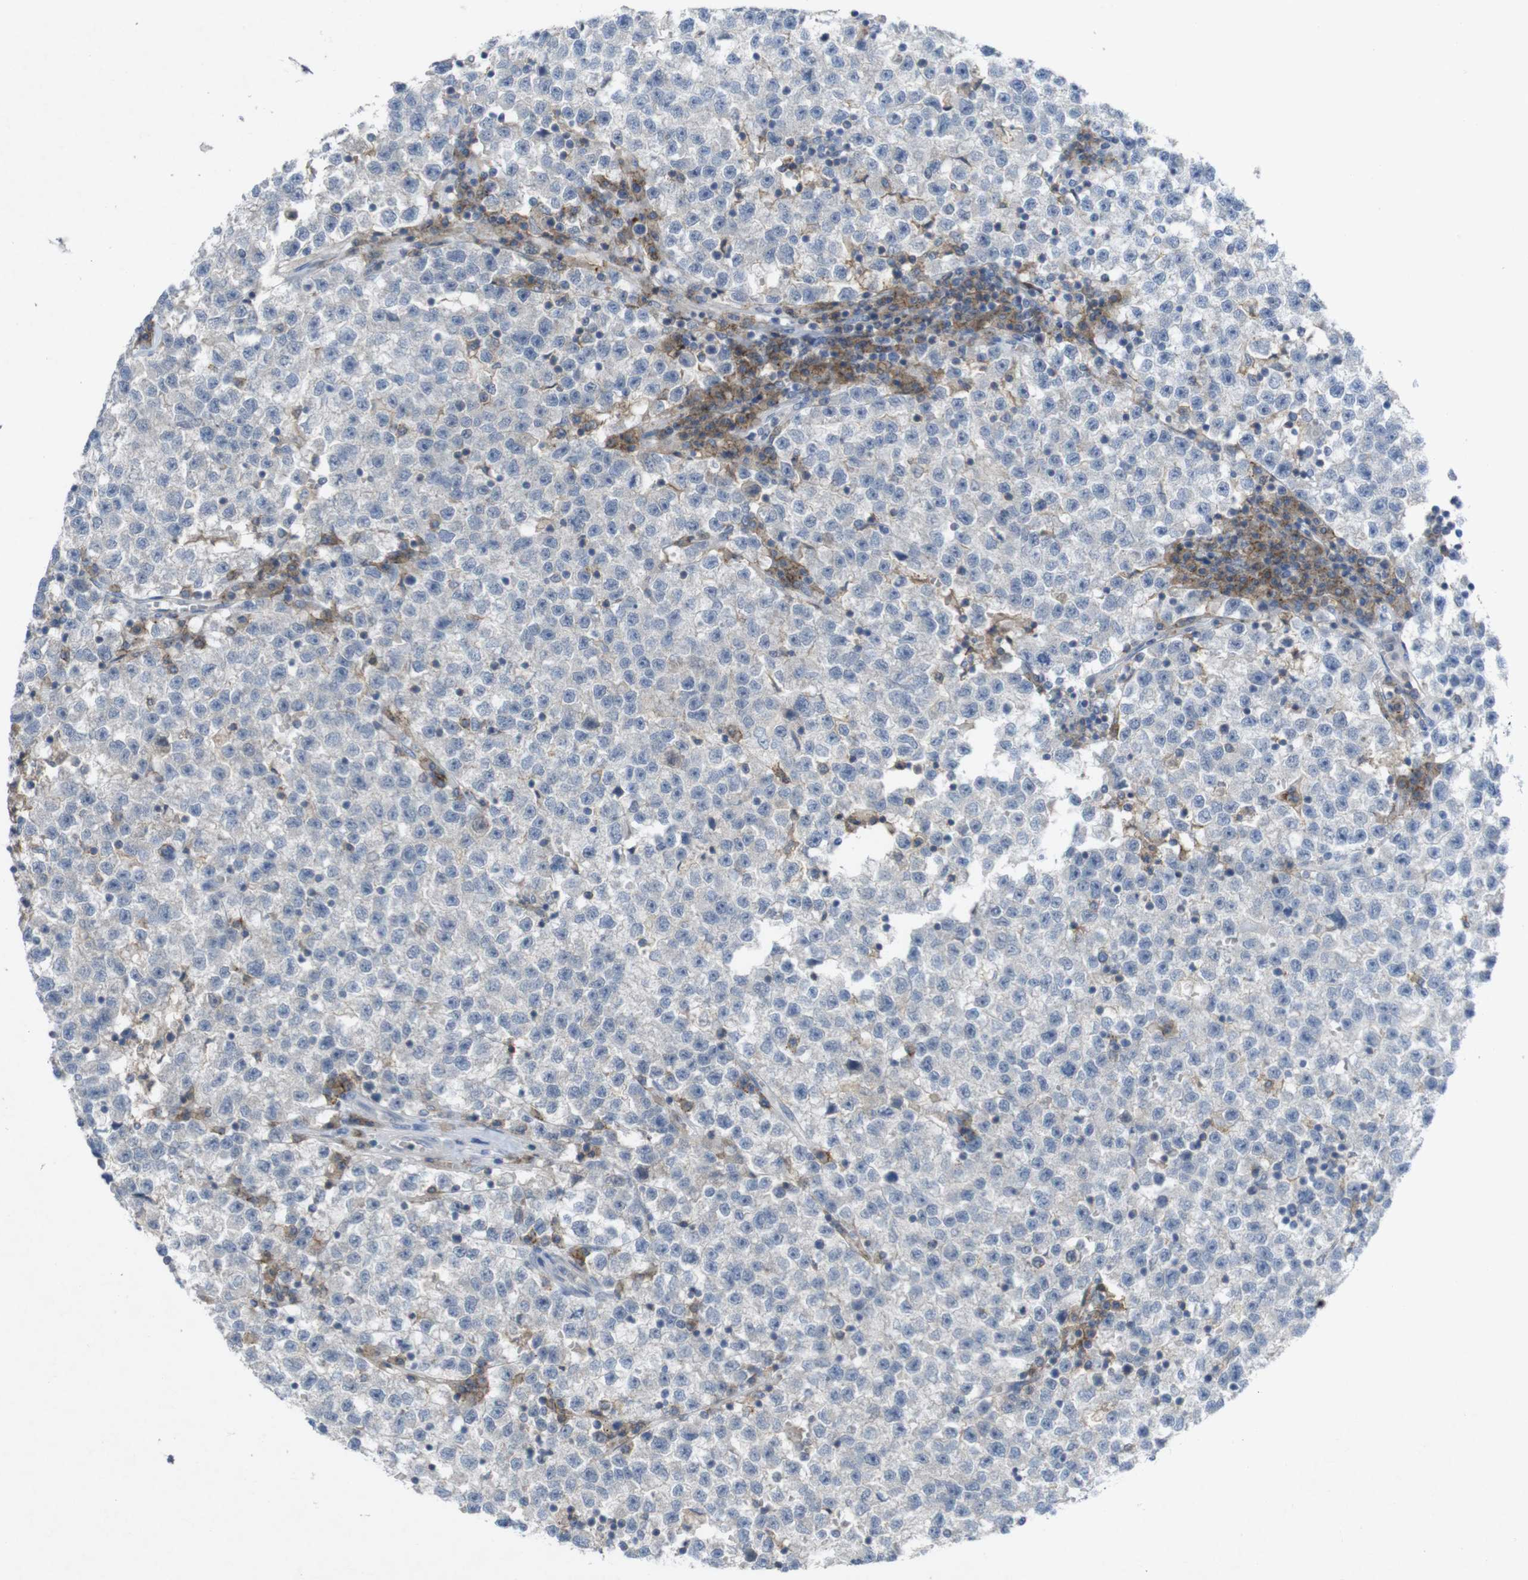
{"staining": {"intensity": "negative", "quantity": "none", "location": "none"}, "tissue": "testis cancer", "cell_type": "Tumor cells", "image_type": "cancer", "snomed": [{"axis": "morphology", "description": "Seminoma, NOS"}, {"axis": "topography", "description": "Testis"}], "caption": "Immunohistochemical staining of human testis seminoma shows no significant positivity in tumor cells.", "gene": "SLAMF7", "patient": {"sex": "male", "age": 22}}